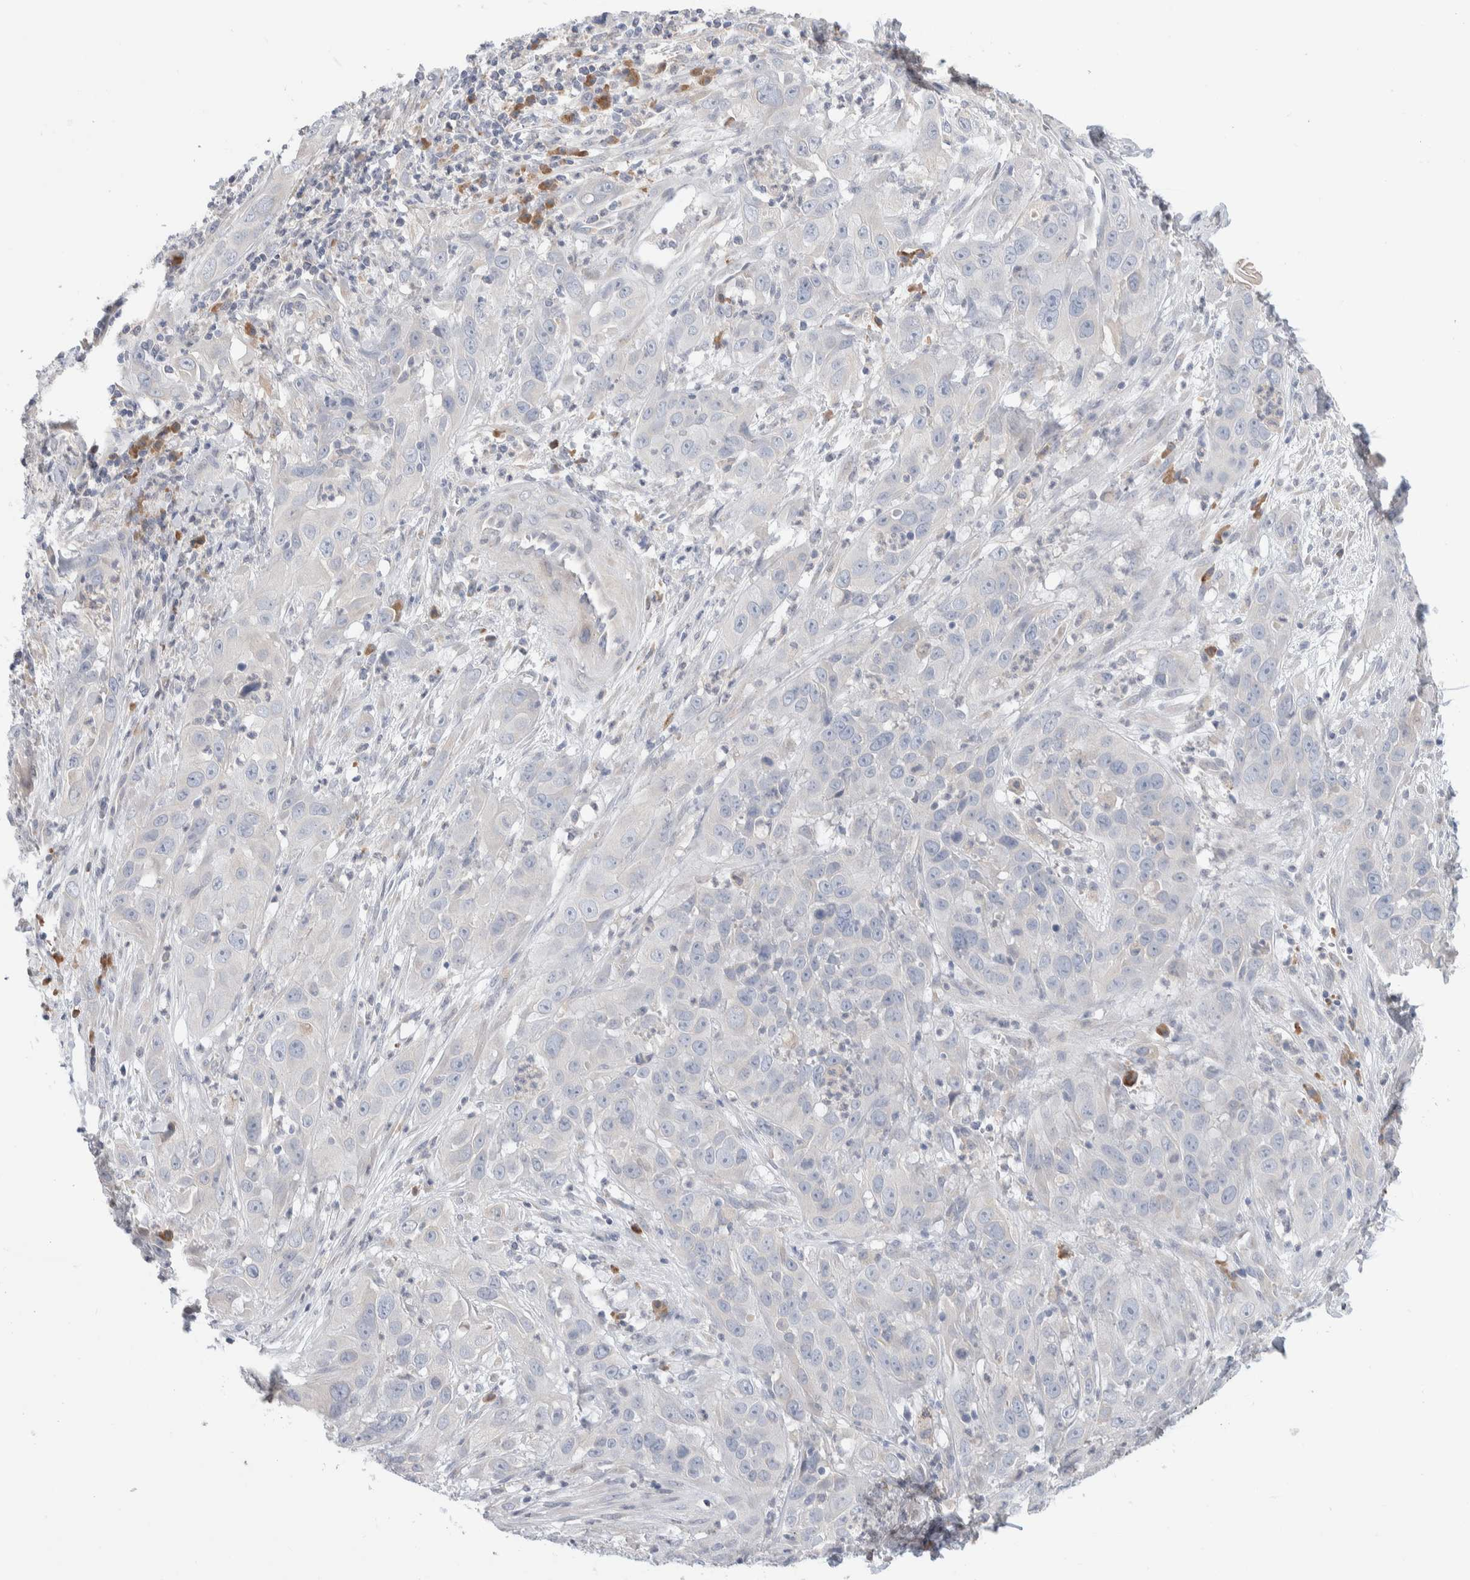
{"staining": {"intensity": "negative", "quantity": "none", "location": "none"}, "tissue": "cervical cancer", "cell_type": "Tumor cells", "image_type": "cancer", "snomed": [{"axis": "morphology", "description": "Squamous cell carcinoma, NOS"}, {"axis": "topography", "description": "Cervix"}], "caption": "Immunohistochemistry (IHC) histopathology image of neoplastic tissue: human cervical cancer (squamous cell carcinoma) stained with DAB demonstrates no significant protein positivity in tumor cells.", "gene": "RUSF1", "patient": {"sex": "female", "age": 32}}